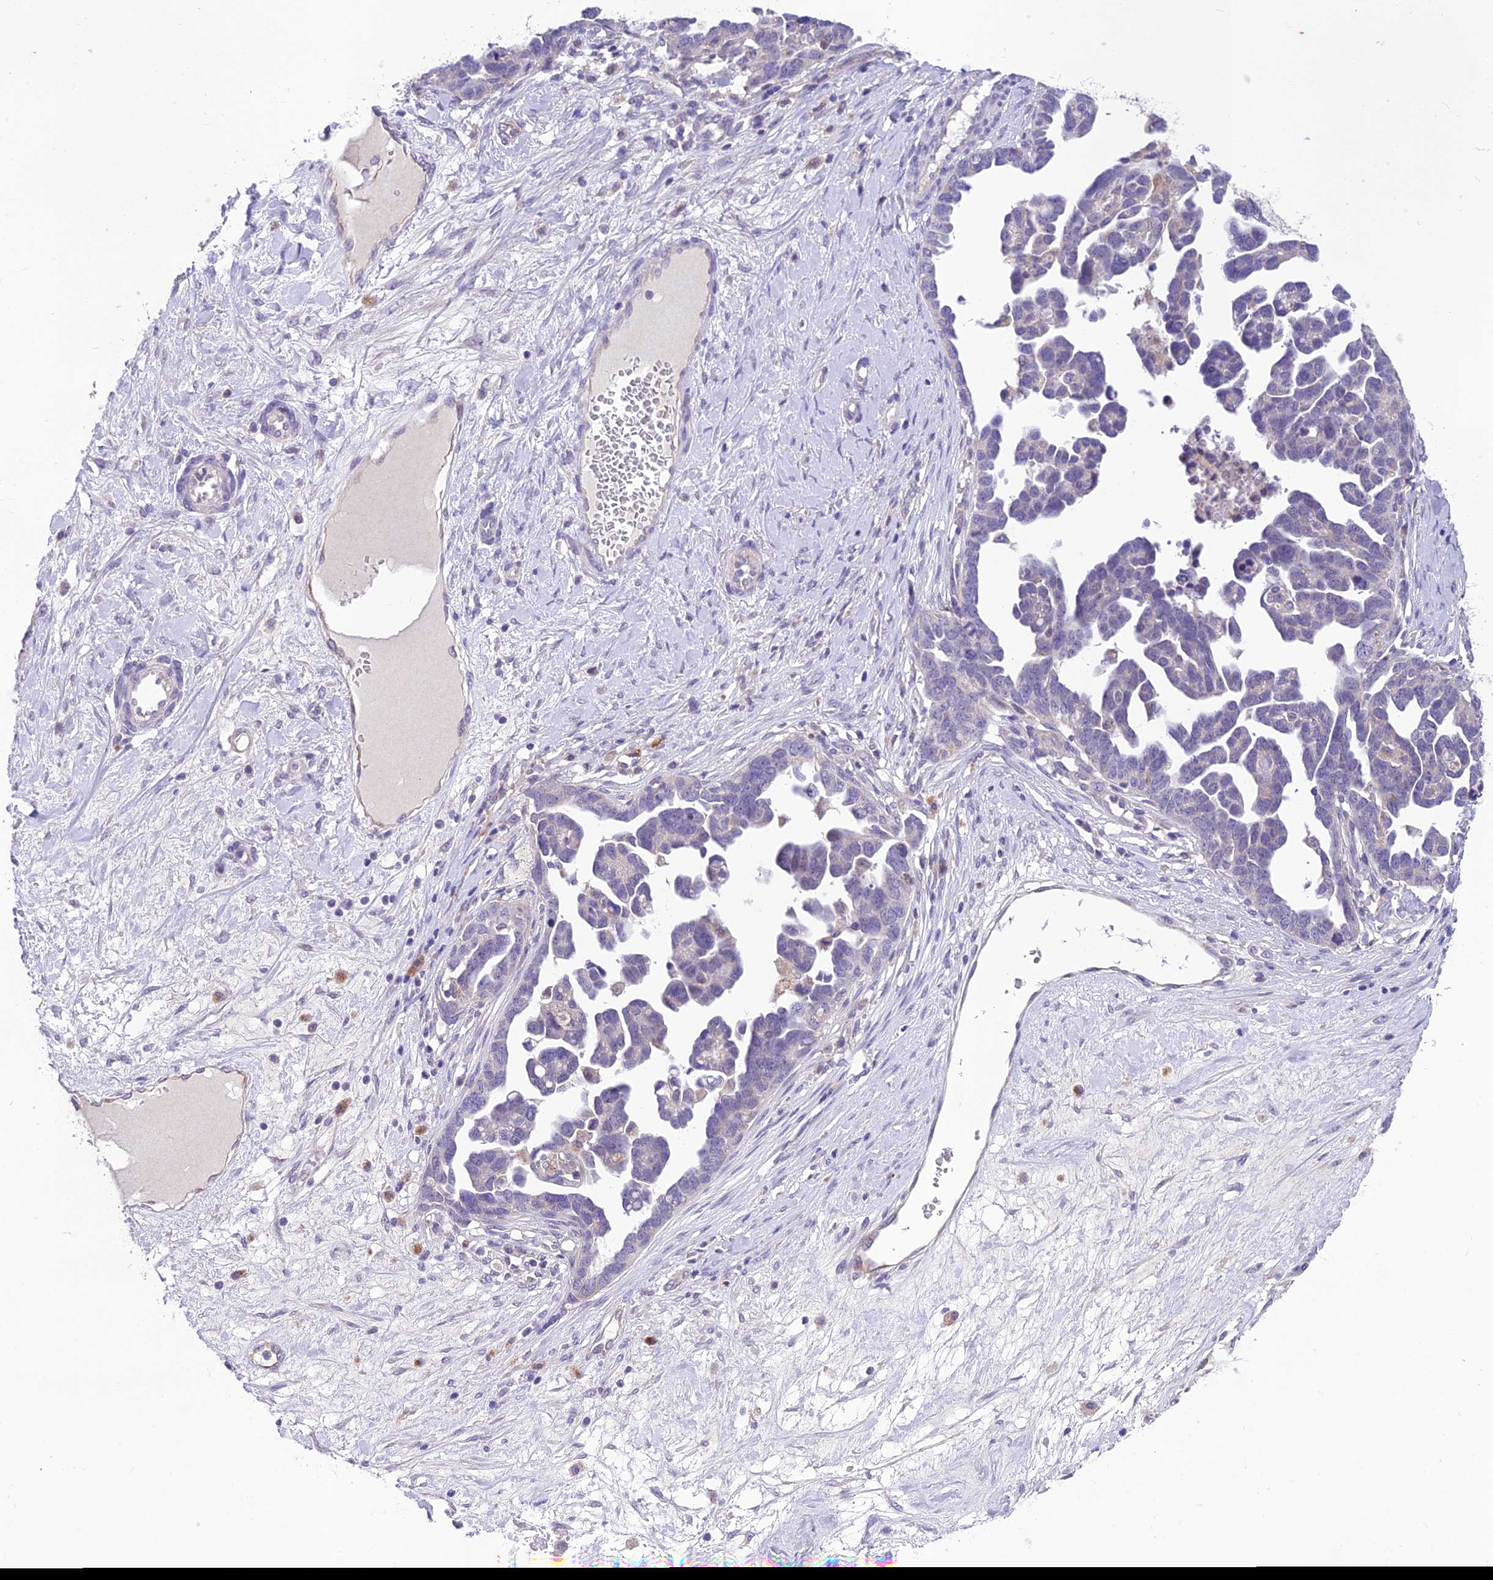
{"staining": {"intensity": "negative", "quantity": "none", "location": "none"}, "tissue": "ovarian cancer", "cell_type": "Tumor cells", "image_type": "cancer", "snomed": [{"axis": "morphology", "description": "Cystadenocarcinoma, serous, NOS"}, {"axis": "topography", "description": "Ovary"}], "caption": "This is an immunohistochemistry histopathology image of human ovarian serous cystadenocarcinoma. There is no staining in tumor cells.", "gene": "MIIP", "patient": {"sex": "female", "age": 54}}